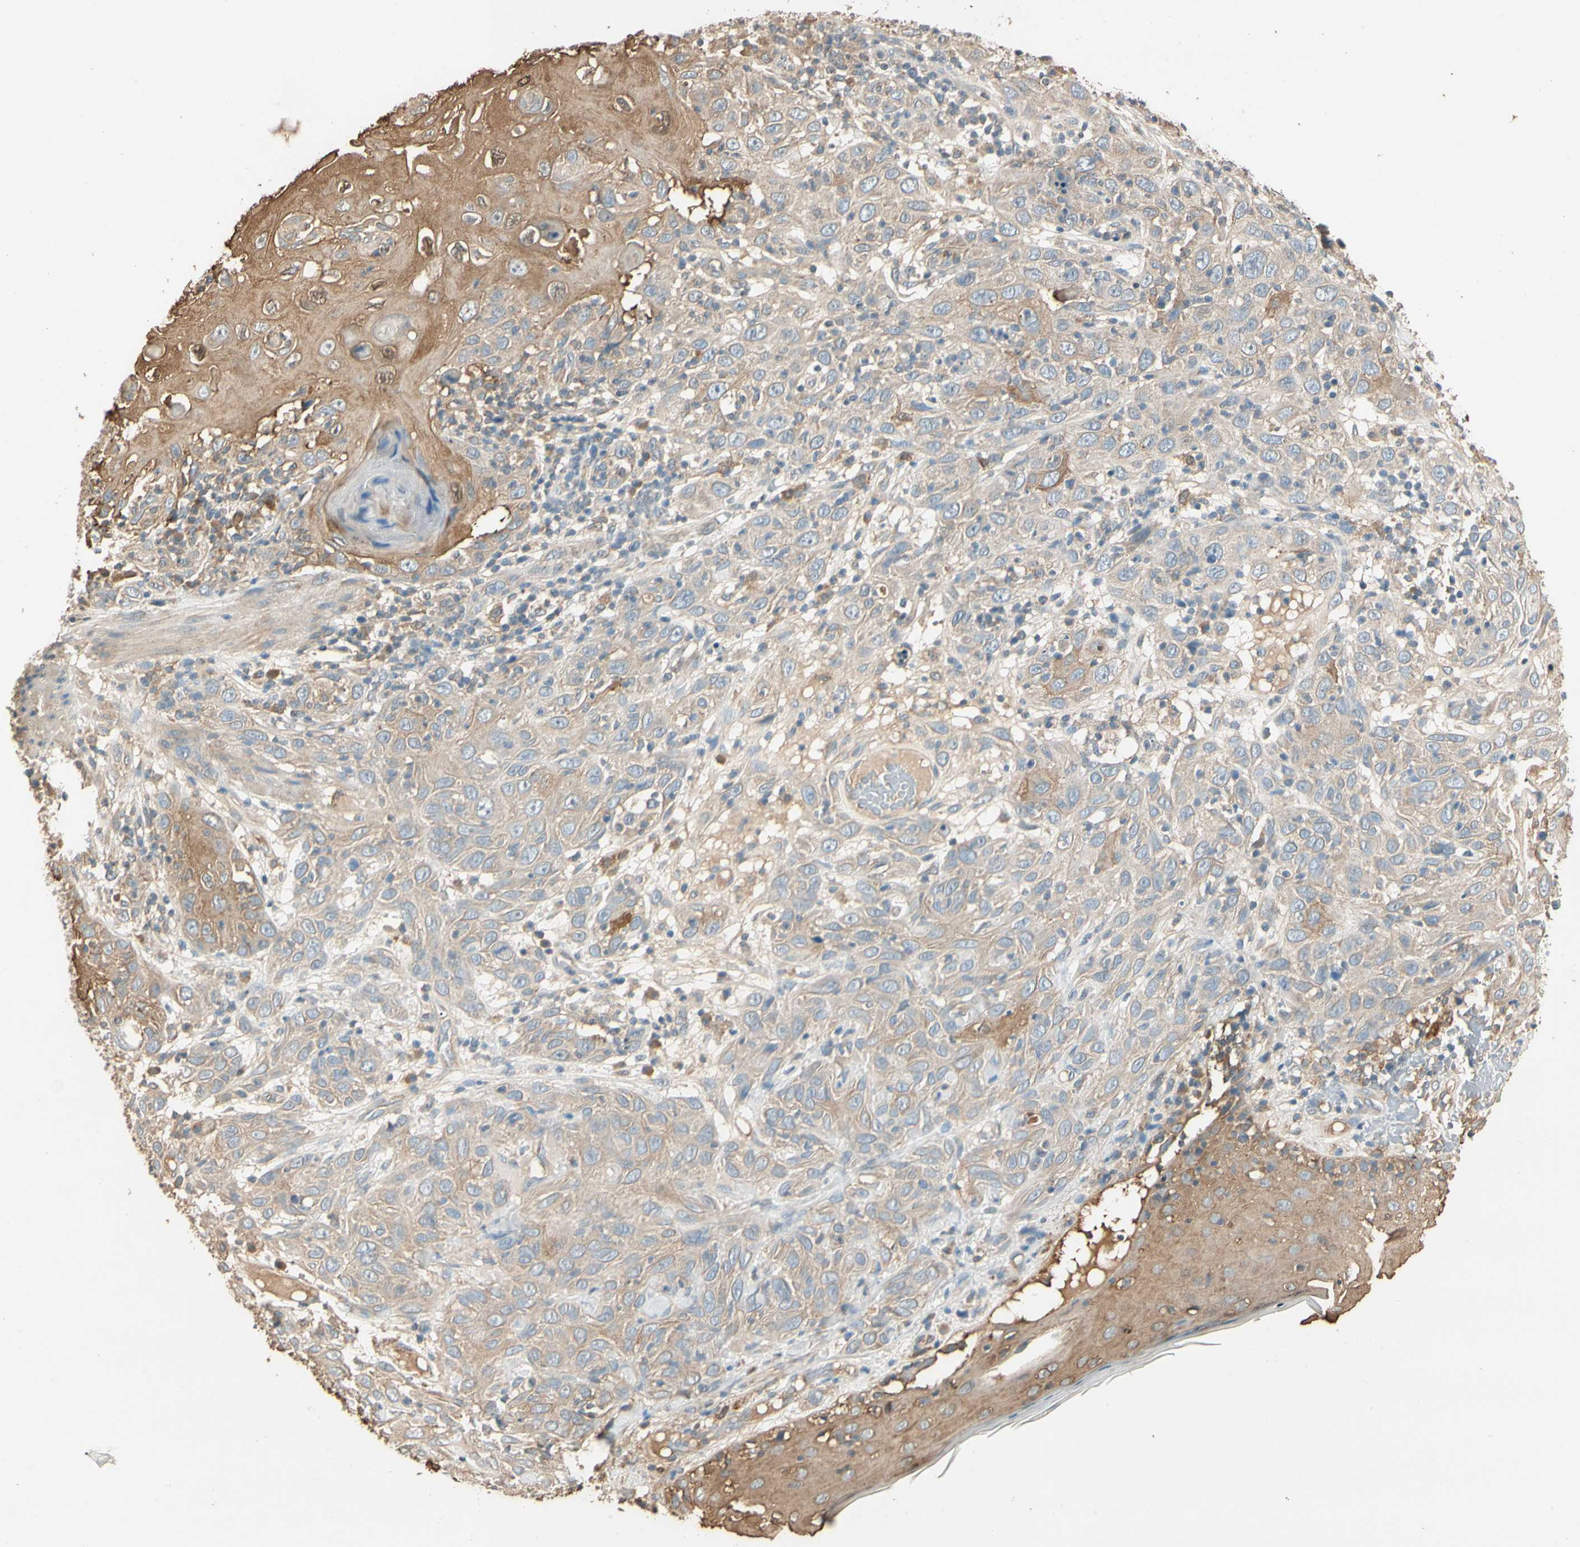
{"staining": {"intensity": "moderate", "quantity": "25%-75%", "location": "cytoplasmic/membranous"}, "tissue": "skin cancer", "cell_type": "Tumor cells", "image_type": "cancer", "snomed": [{"axis": "morphology", "description": "Squamous cell carcinoma, NOS"}, {"axis": "topography", "description": "Skin"}], "caption": "Approximately 25%-75% of tumor cells in human squamous cell carcinoma (skin) demonstrate moderate cytoplasmic/membranous protein expression as visualized by brown immunohistochemical staining.", "gene": "CDH6", "patient": {"sex": "female", "age": 88}}